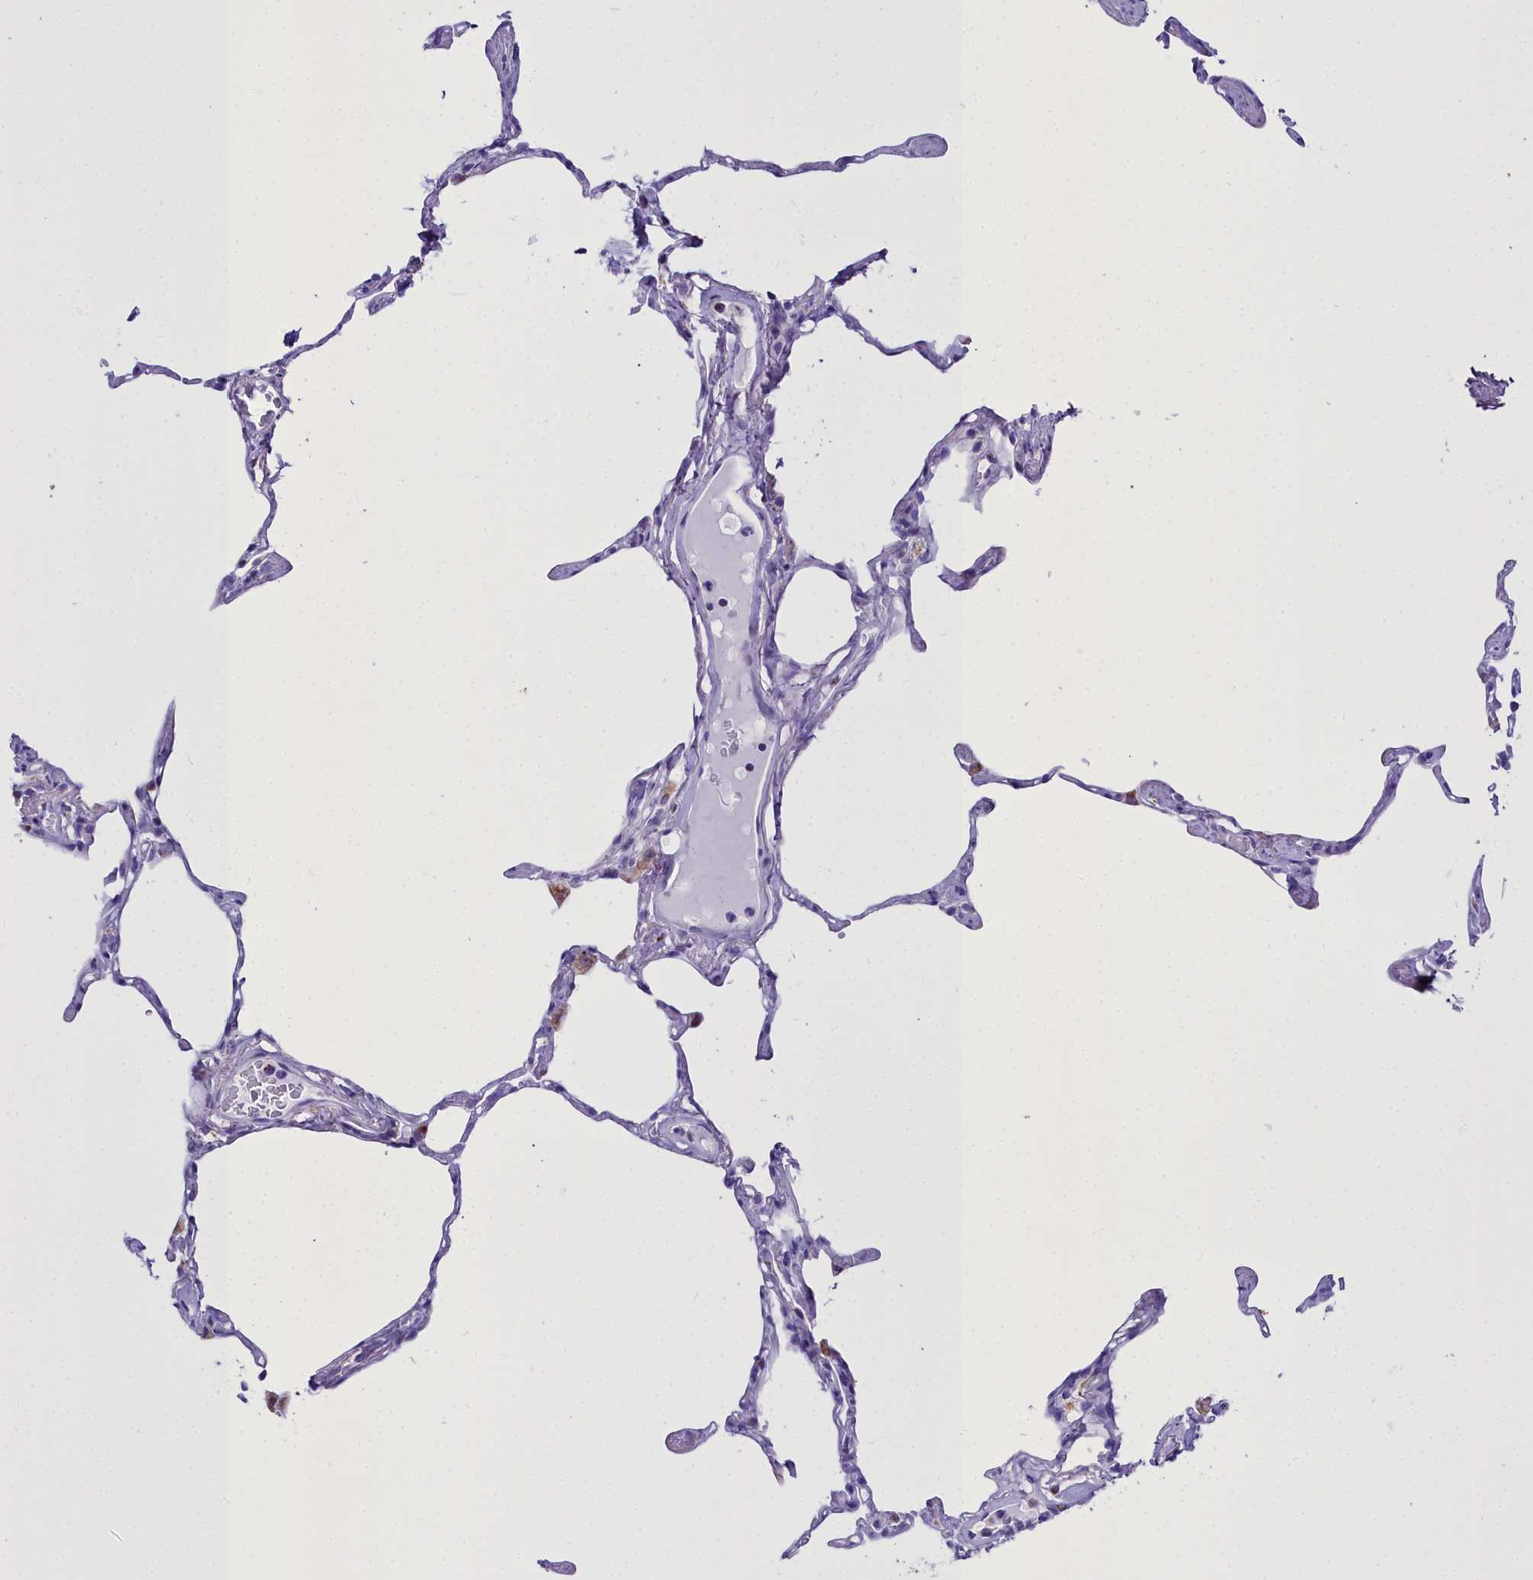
{"staining": {"intensity": "moderate", "quantity": "<25%", "location": "cytoplasmic/membranous"}, "tissue": "lung", "cell_type": "Alveolar cells", "image_type": "normal", "snomed": [{"axis": "morphology", "description": "Normal tissue, NOS"}, {"axis": "topography", "description": "Lung"}], "caption": "Protein analysis of normal lung exhibits moderate cytoplasmic/membranous staining in about <25% of alveolar cells.", "gene": "WDFY3", "patient": {"sex": "male", "age": 65}}